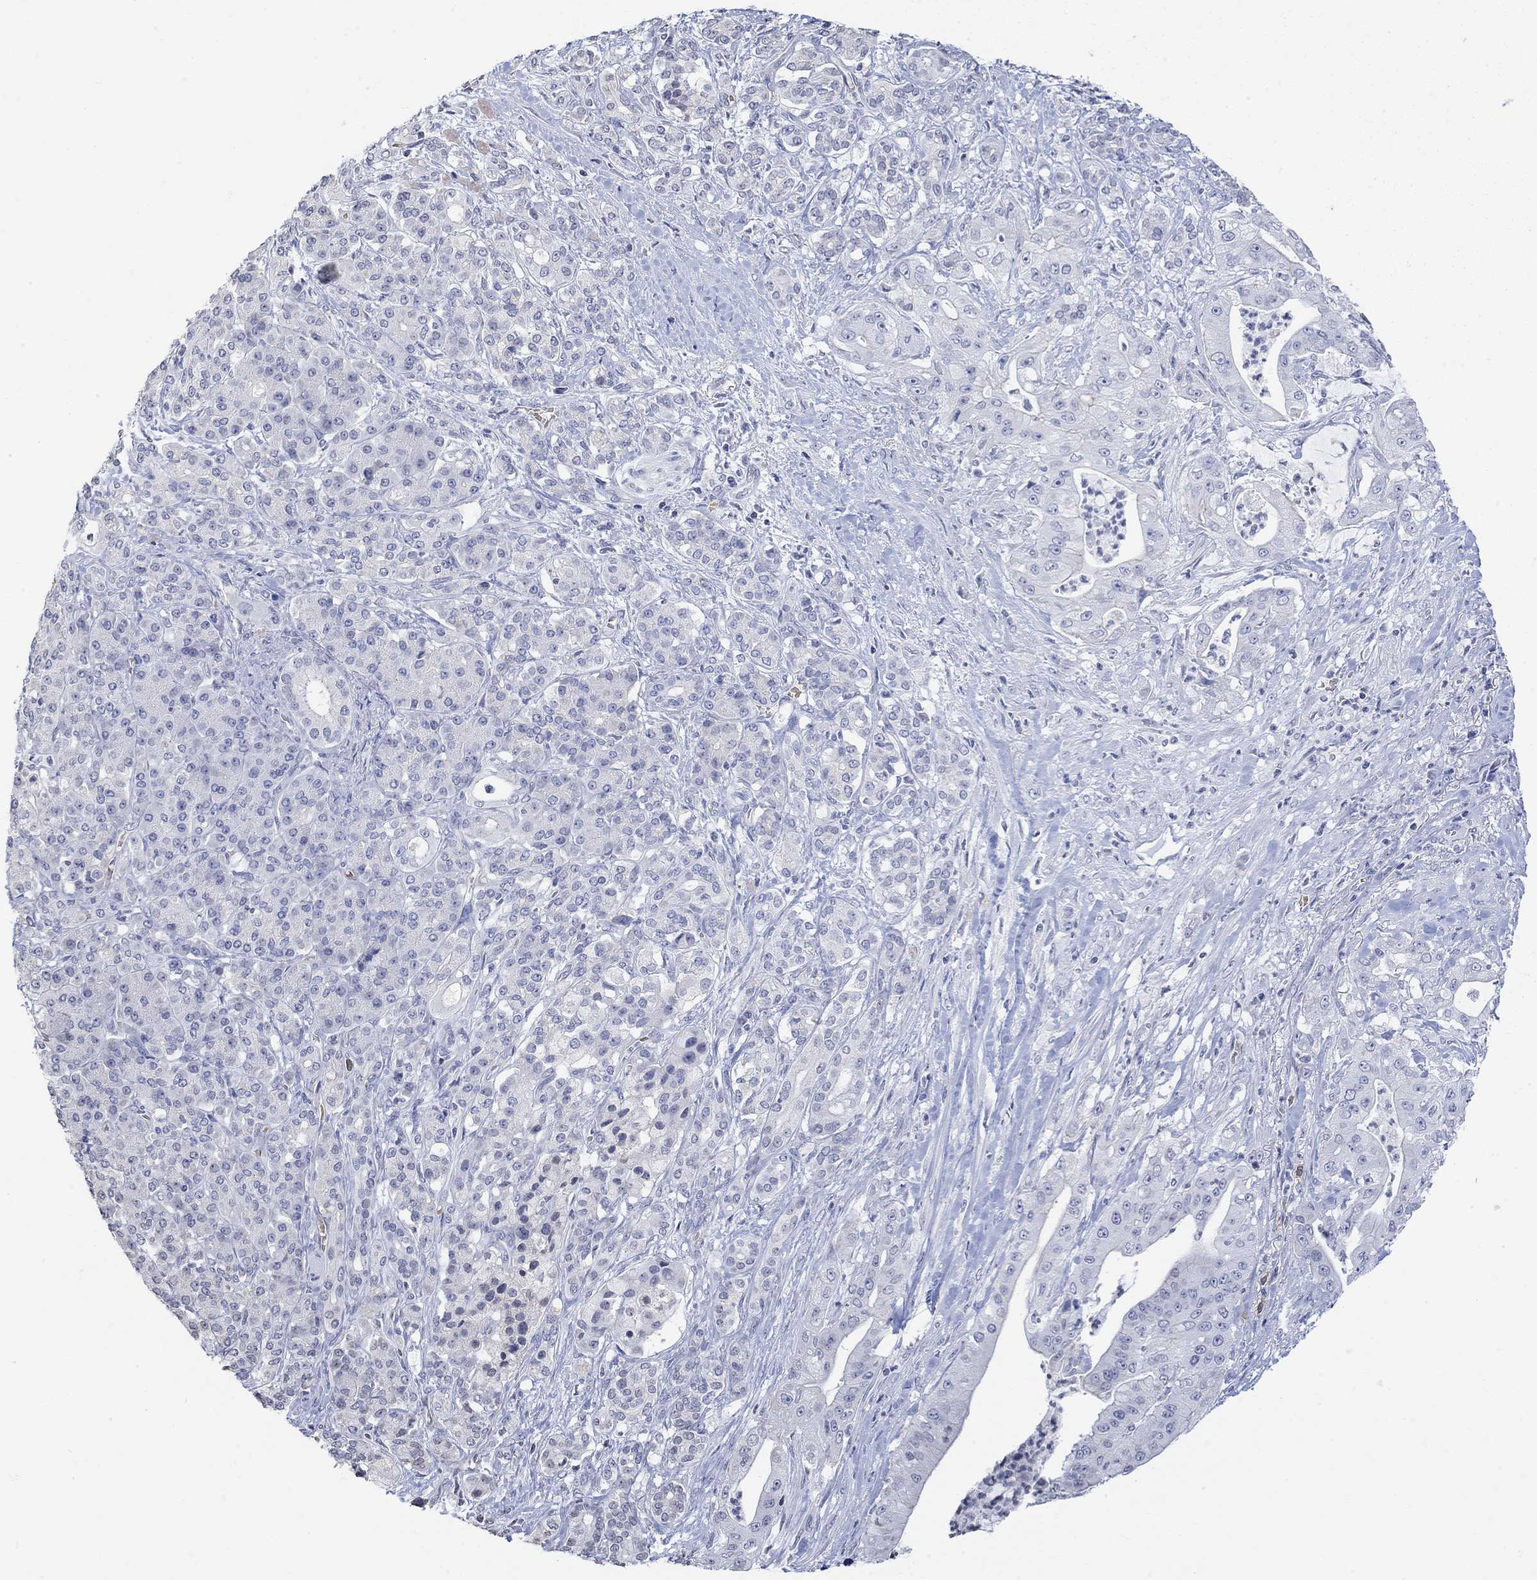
{"staining": {"intensity": "negative", "quantity": "none", "location": "none"}, "tissue": "pancreatic cancer", "cell_type": "Tumor cells", "image_type": "cancer", "snomed": [{"axis": "morphology", "description": "Normal tissue, NOS"}, {"axis": "morphology", "description": "Inflammation, NOS"}, {"axis": "morphology", "description": "Adenocarcinoma, NOS"}, {"axis": "topography", "description": "Pancreas"}], "caption": "Tumor cells are negative for protein expression in human adenocarcinoma (pancreatic). Nuclei are stained in blue.", "gene": "TMEM255A", "patient": {"sex": "male", "age": 57}}